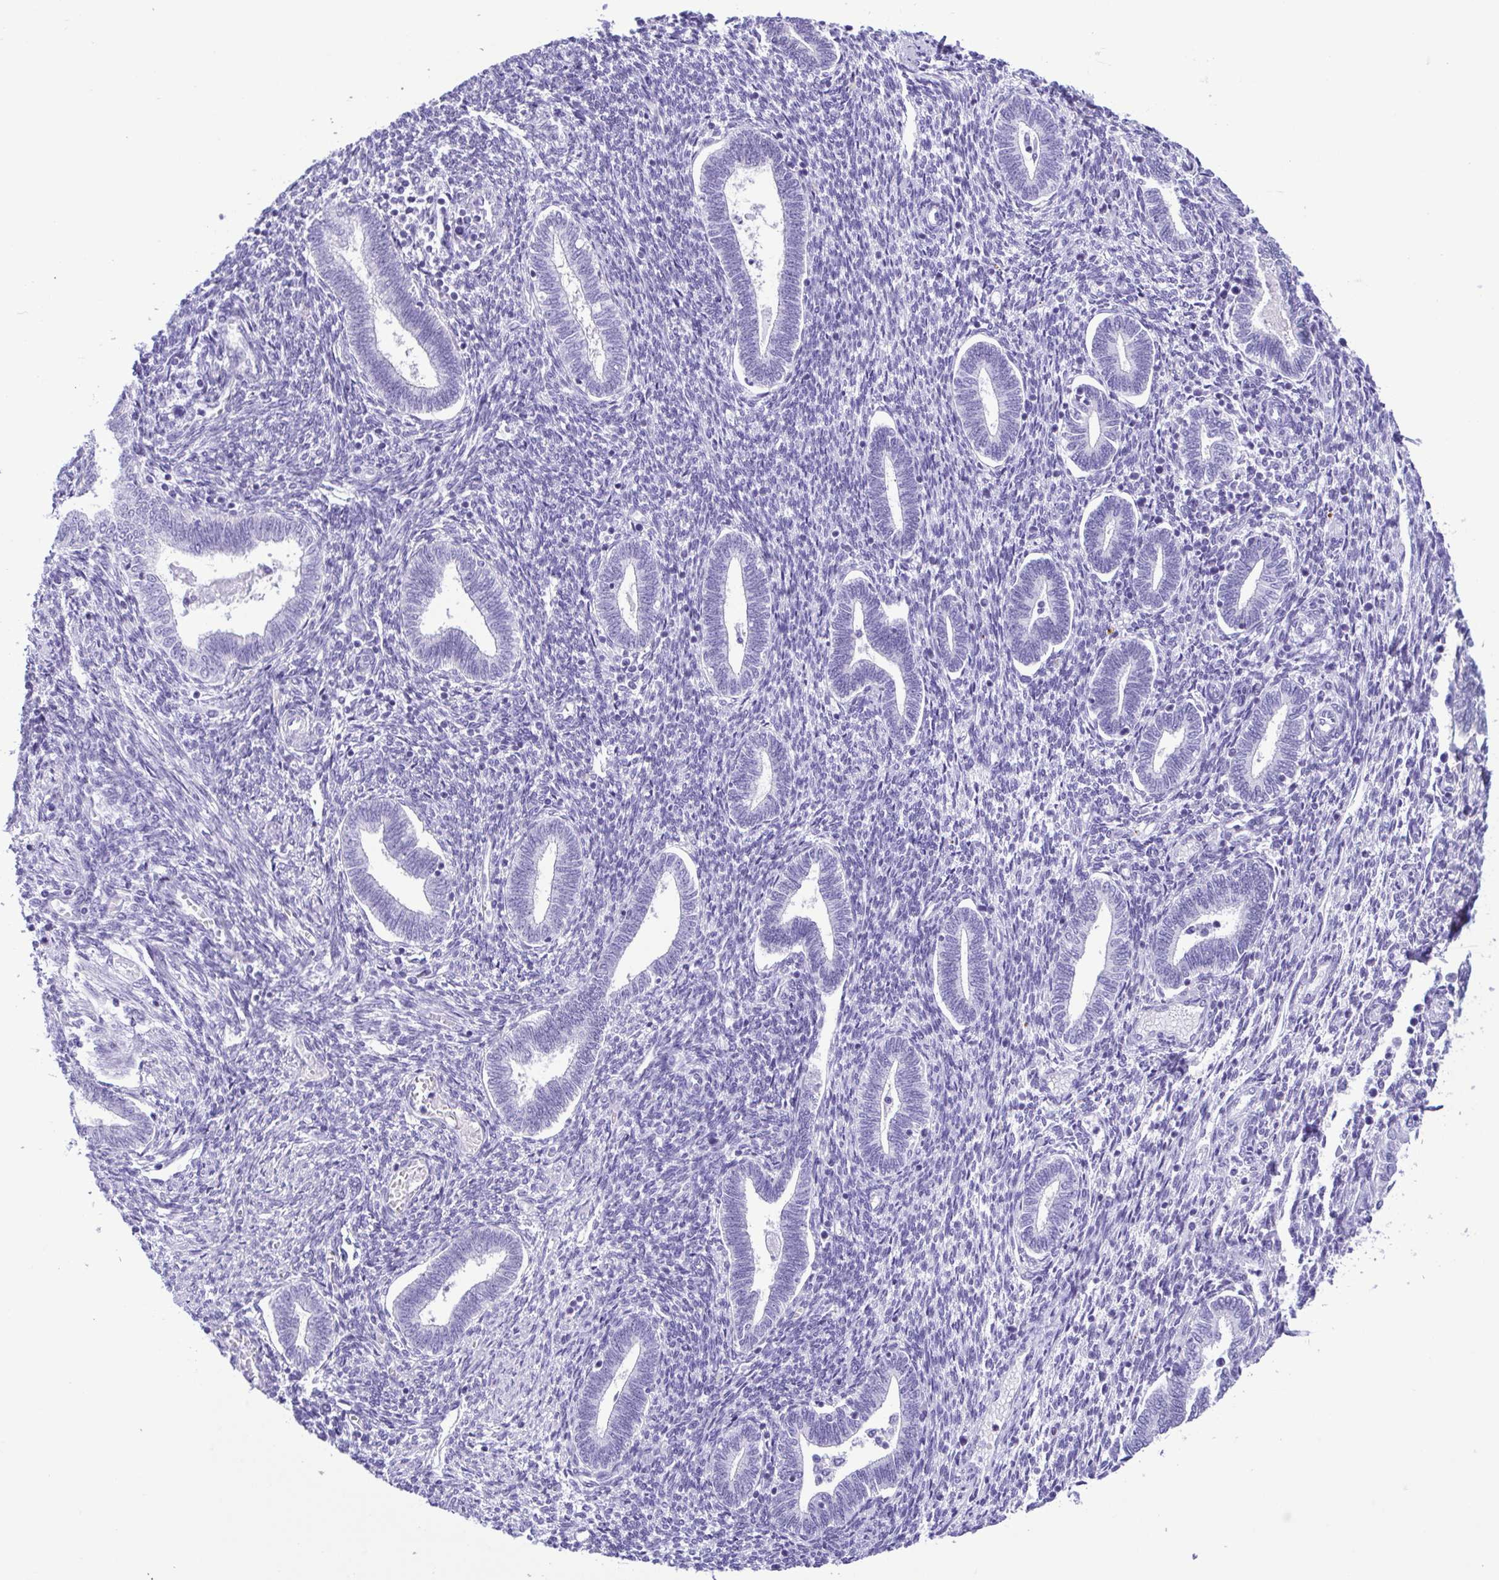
{"staining": {"intensity": "negative", "quantity": "none", "location": "none"}, "tissue": "endometrium", "cell_type": "Cells in endometrial stroma", "image_type": "normal", "snomed": [{"axis": "morphology", "description": "Normal tissue, NOS"}, {"axis": "topography", "description": "Endometrium"}], "caption": "A high-resolution photomicrograph shows immunohistochemistry staining of benign endometrium, which demonstrates no significant expression in cells in endometrial stroma. Brightfield microscopy of immunohistochemistry (IHC) stained with DAB (3,3'-diaminobenzidine) (brown) and hematoxylin (blue), captured at high magnification.", "gene": "SPATA16", "patient": {"sex": "female", "age": 42}}